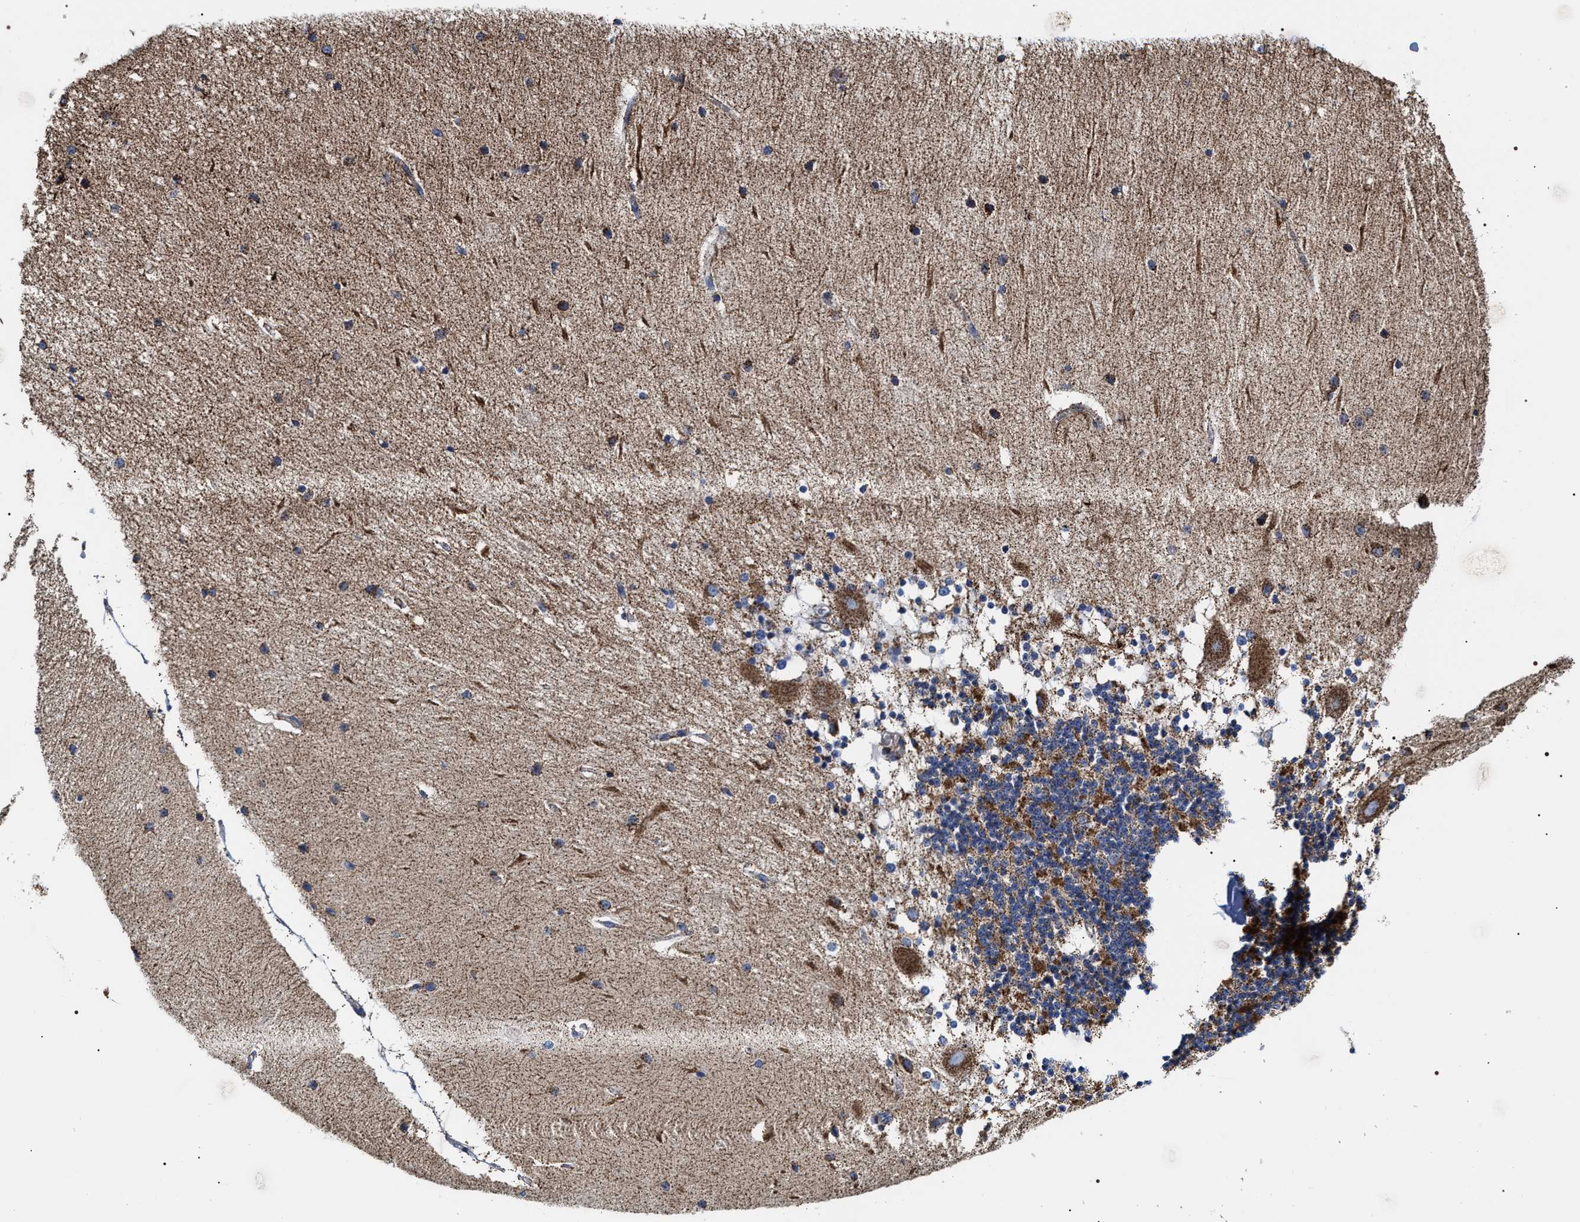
{"staining": {"intensity": "strong", "quantity": ">75%", "location": "cytoplasmic/membranous"}, "tissue": "cerebellum", "cell_type": "Cells in granular layer", "image_type": "normal", "snomed": [{"axis": "morphology", "description": "Normal tissue, NOS"}, {"axis": "topography", "description": "Cerebellum"}], "caption": "Benign cerebellum displays strong cytoplasmic/membranous expression in approximately >75% of cells in granular layer, visualized by immunohistochemistry. (DAB (3,3'-diaminobenzidine) IHC, brown staining for protein, blue staining for nuclei).", "gene": "COG5", "patient": {"sex": "female", "age": 54}}